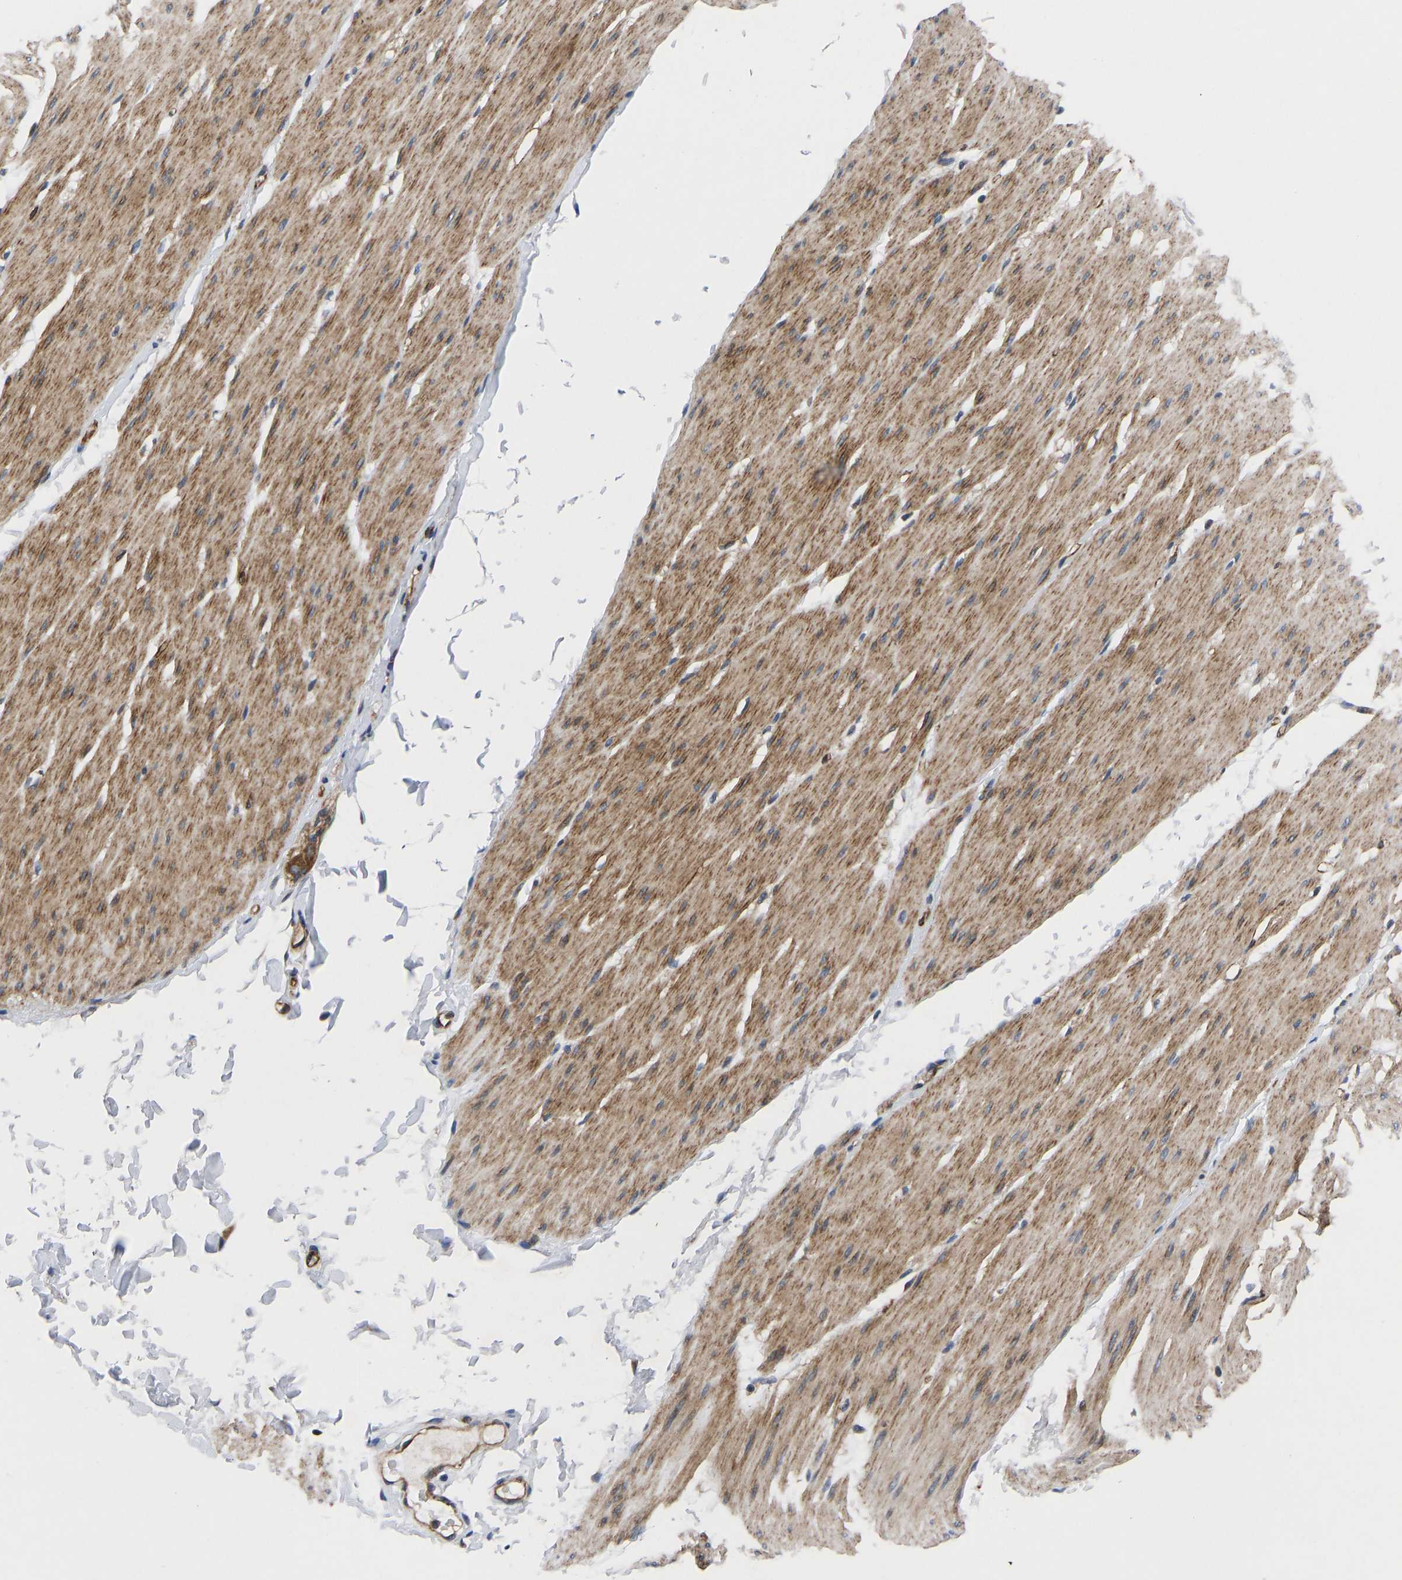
{"staining": {"intensity": "moderate", "quantity": "25%-75%", "location": "cytoplasmic/membranous"}, "tissue": "smooth muscle", "cell_type": "Smooth muscle cells", "image_type": "normal", "snomed": [{"axis": "morphology", "description": "Normal tissue, NOS"}, {"axis": "topography", "description": "Smooth muscle"}, {"axis": "topography", "description": "Colon"}], "caption": "Brown immunohistochemical staining in benign smooth muscle exhibits moderate cytoplasmic/membranous positivity in approximately 25%-75% of smooth muscle cells. The protein is stained brown, and the nuclei are stained in blue (DAB IHC with brightfield microscopy, high magnification).", "gene": "TMEM38B", "patient": {"sex": "male", "age": 67}}